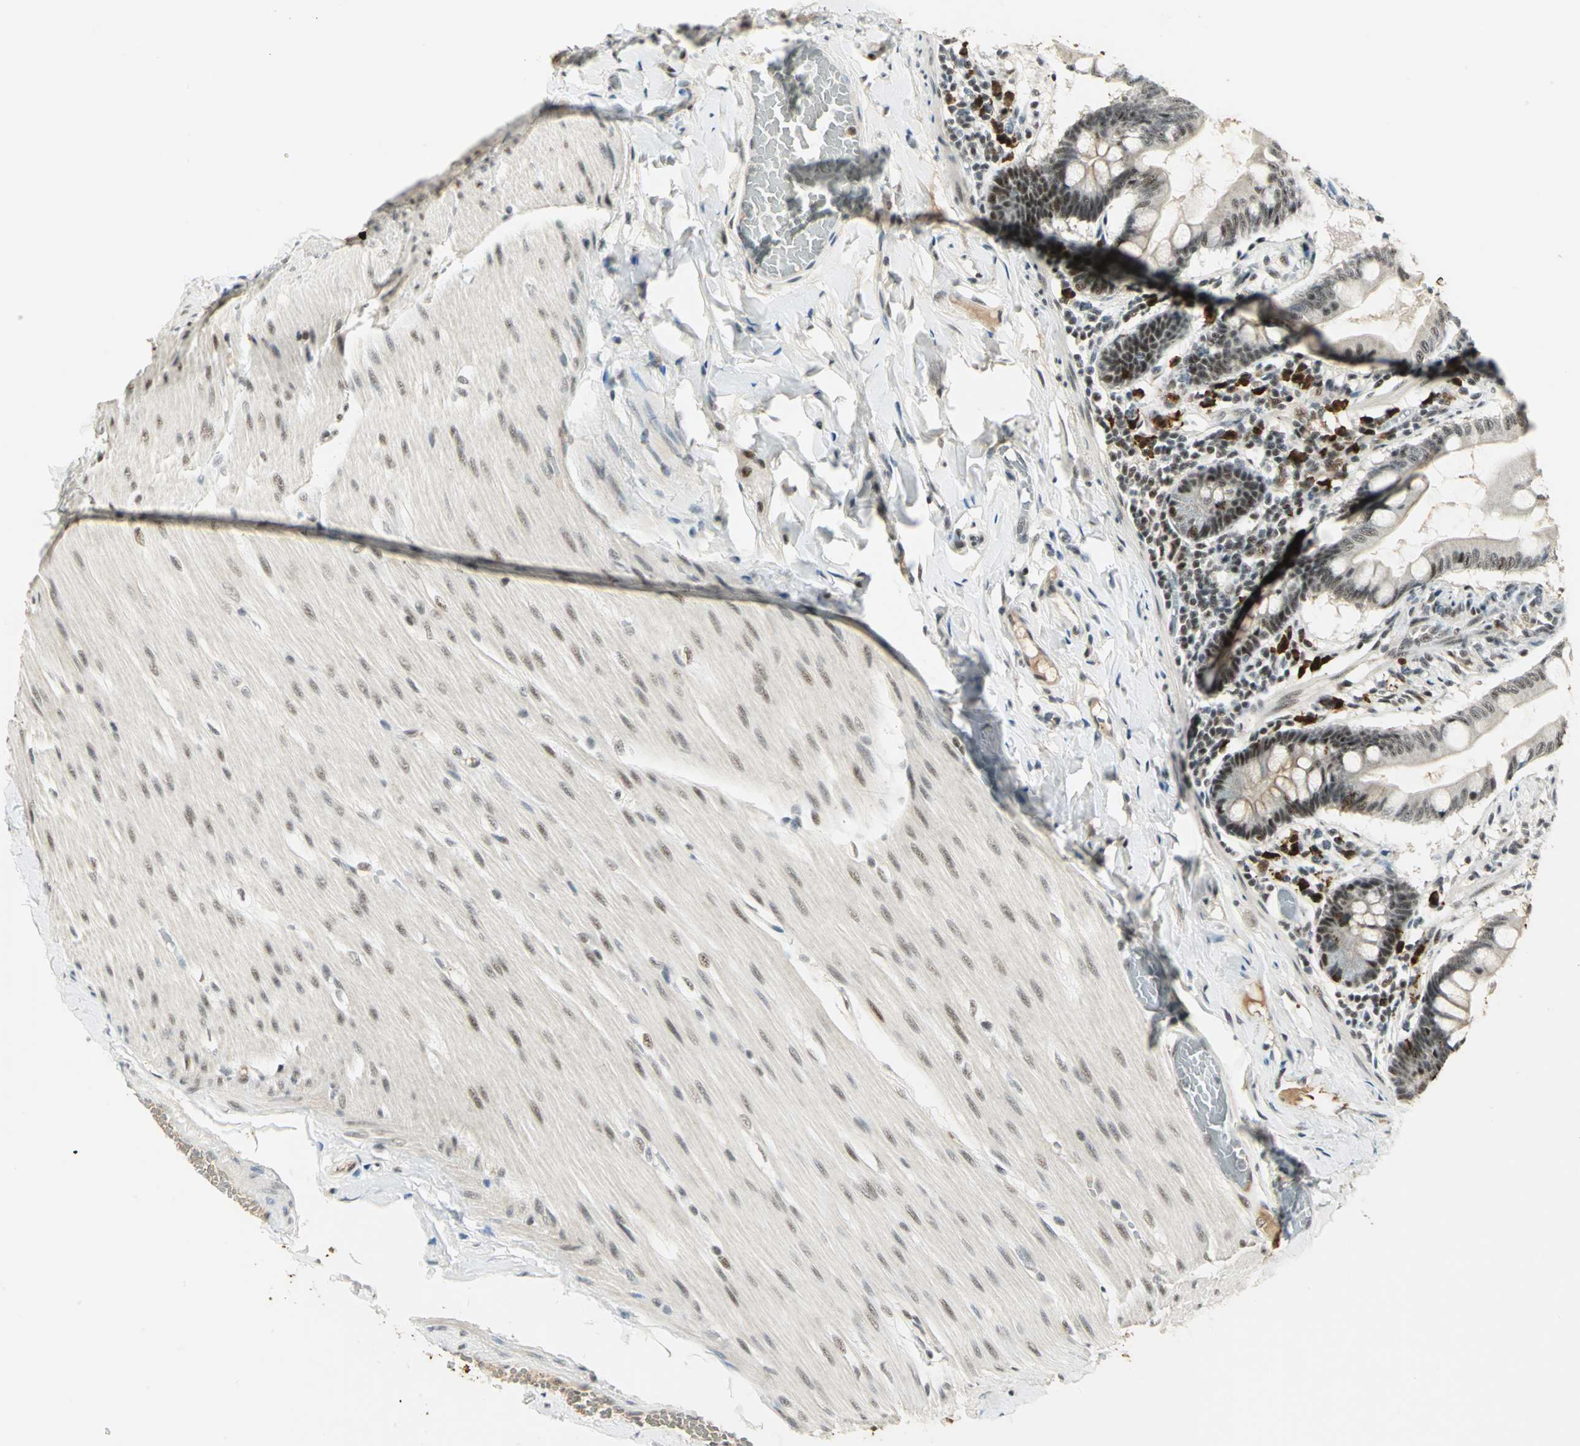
{"staining": {"intensity": "moderate", "quantity": ">75%", "location": "nuclear"}, "tissue": "small intestine", "cell_type": "Glandular cells", "image_type": "normal", "snomed": [{"axis": "morphology", "description": "Normal tissue, NOS"}, {"axis": "topography", "description": "Small intestine"}], "caption": "Small intestine stained for a protein reveals moderate nuclear positivity in glandular cells. The staining is performed using DAB brown chromogen to label protein expression. The nuclei are counter-stained blue using hematoxylin.", "gene": "CCNT1", "patient": {"sex": "male", "age": 41}}